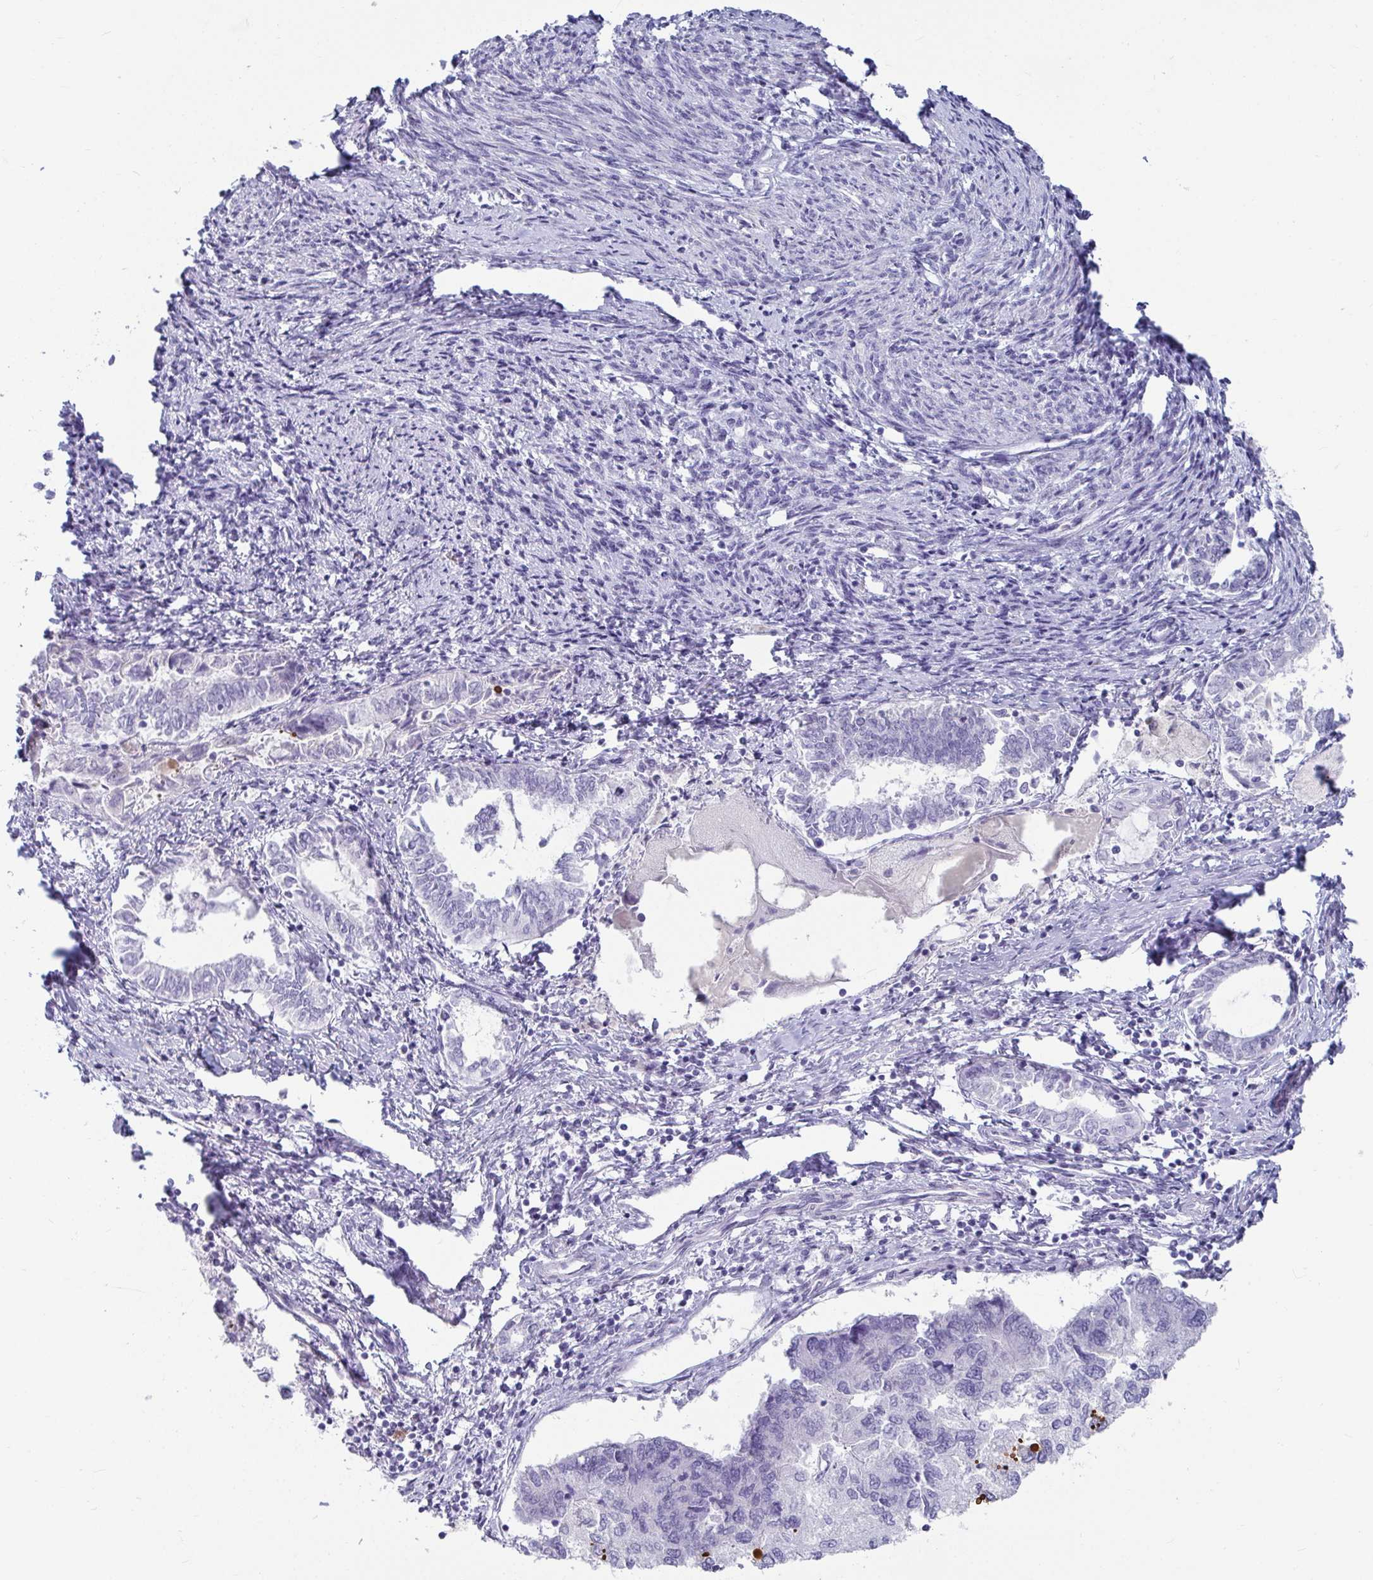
{"staining": {"intensity": "negative", "quantity": "none", "location": "none"}, "tissue": "endometrial cancer", "cell_type": "Tumor cells", "image_type": "cancer", "snomed": [{"axis": "morphology", "description": "Carcinoma, NOS"}, {"axis": "topography", "description": "Uterus"}], "caption": "Micrograph shows no protein staining in tumor cells of carcinoma (endometrial) tissue. The staining was performed using DAB (3,3'-diaminobenzidine) to visualize the protein expression in brown, while the nuclei were stained in blue with hematoxylin (Magnification: 20x).", "gene": "NPY", "patient": {"sex": "female", "age": 76}}